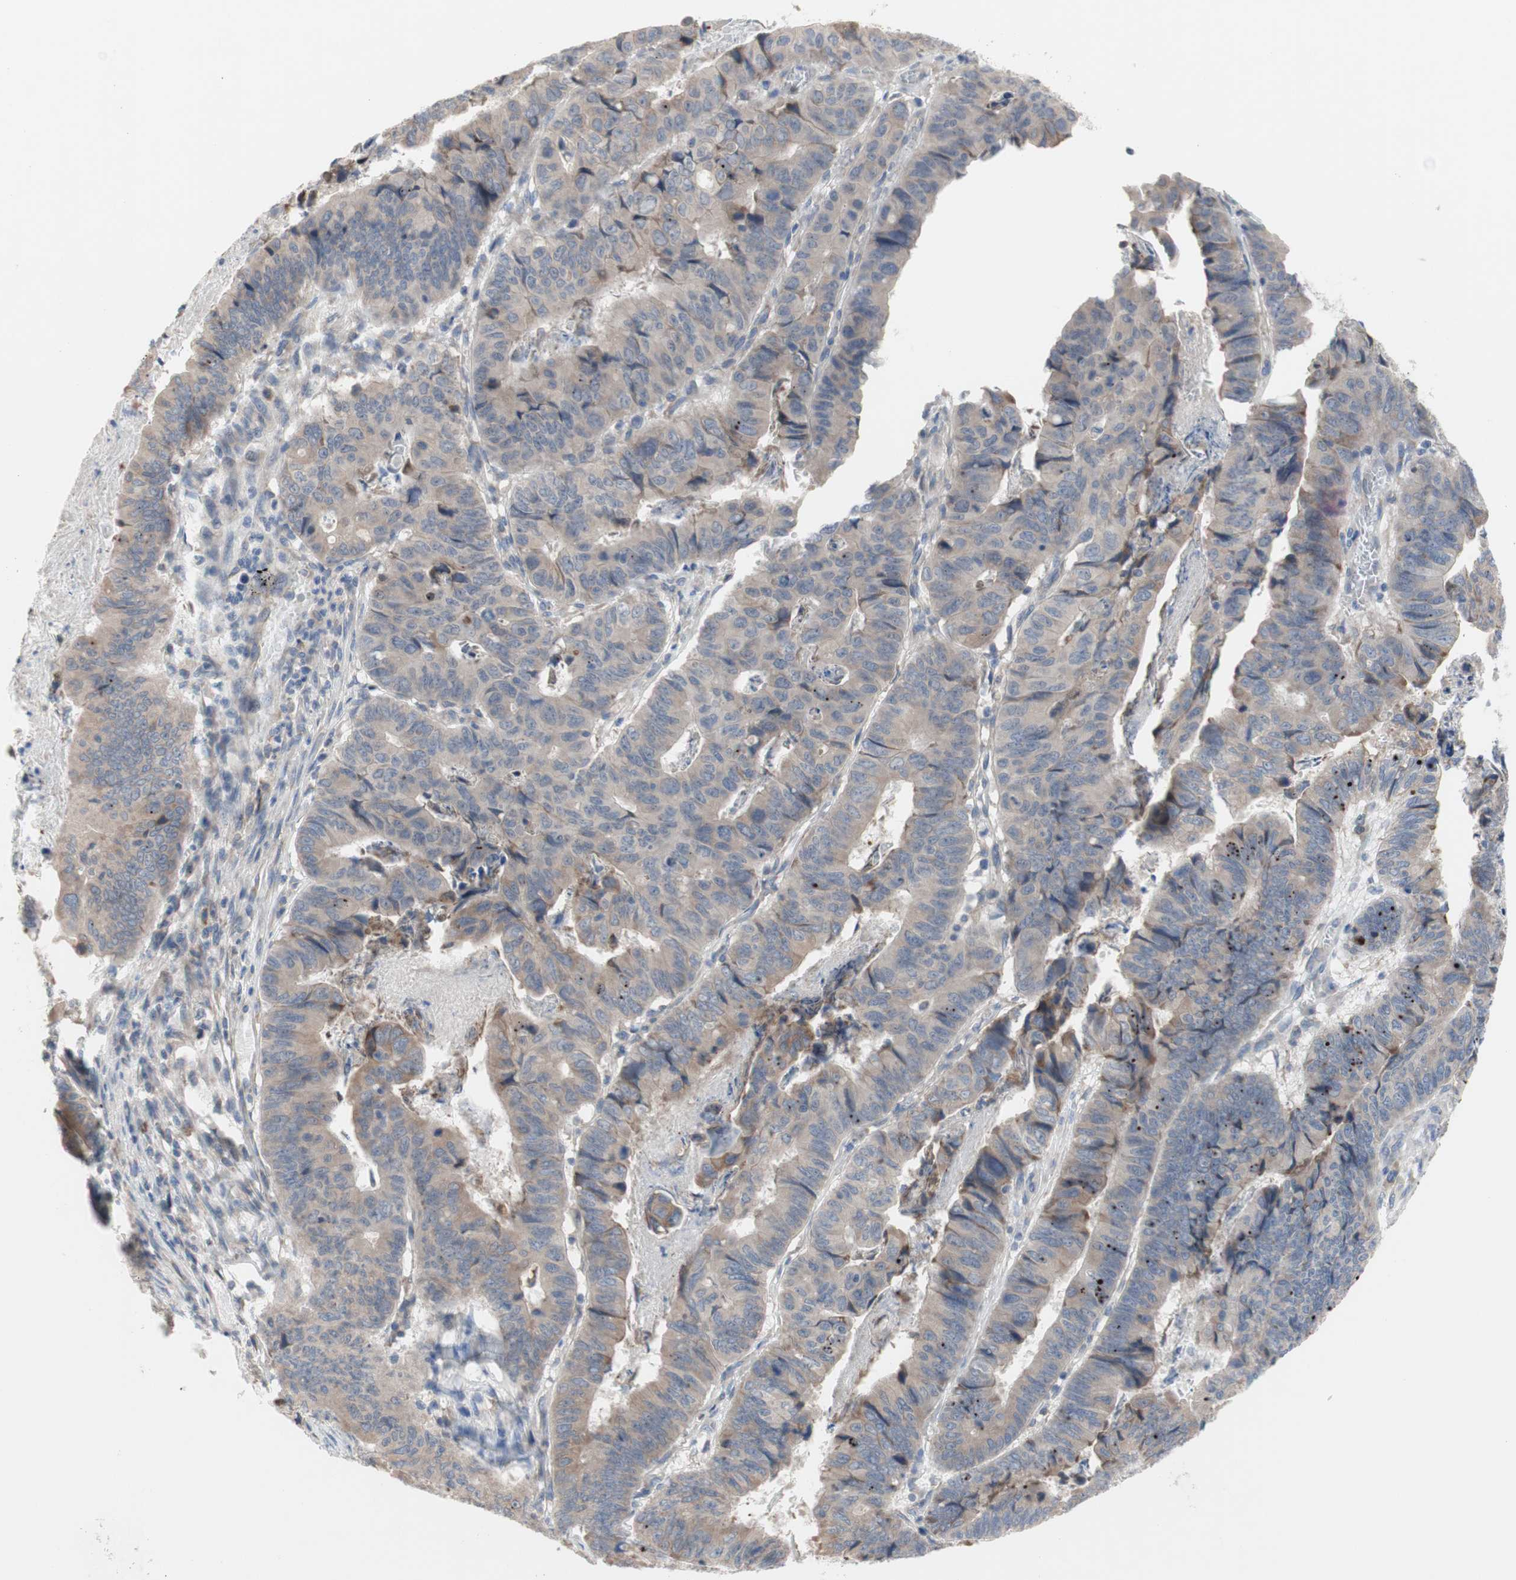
{"staining": {"intensity": "weak", "quantity": ">75%", "location": "cytoplasmic/membranous"}, "tissue": "stomach cancer", "cell_type": "Tumor cells", "image_type": "cancer", "snomed": [{"axis": "morphology", "description": "Adenocarcinoma, NOS"}, {"axis": "topography", "description": "Stomach, lower"}], "caption": "IHC photomicrograph of human stomach adenocarcinoma stained for a protein (brown), which reveals low levels of weak cytoplasmic/membranous staining in approximately >75% of tumor cells.", "gene": "TTC14", "patient": {"sex": "male", "age": 77}}